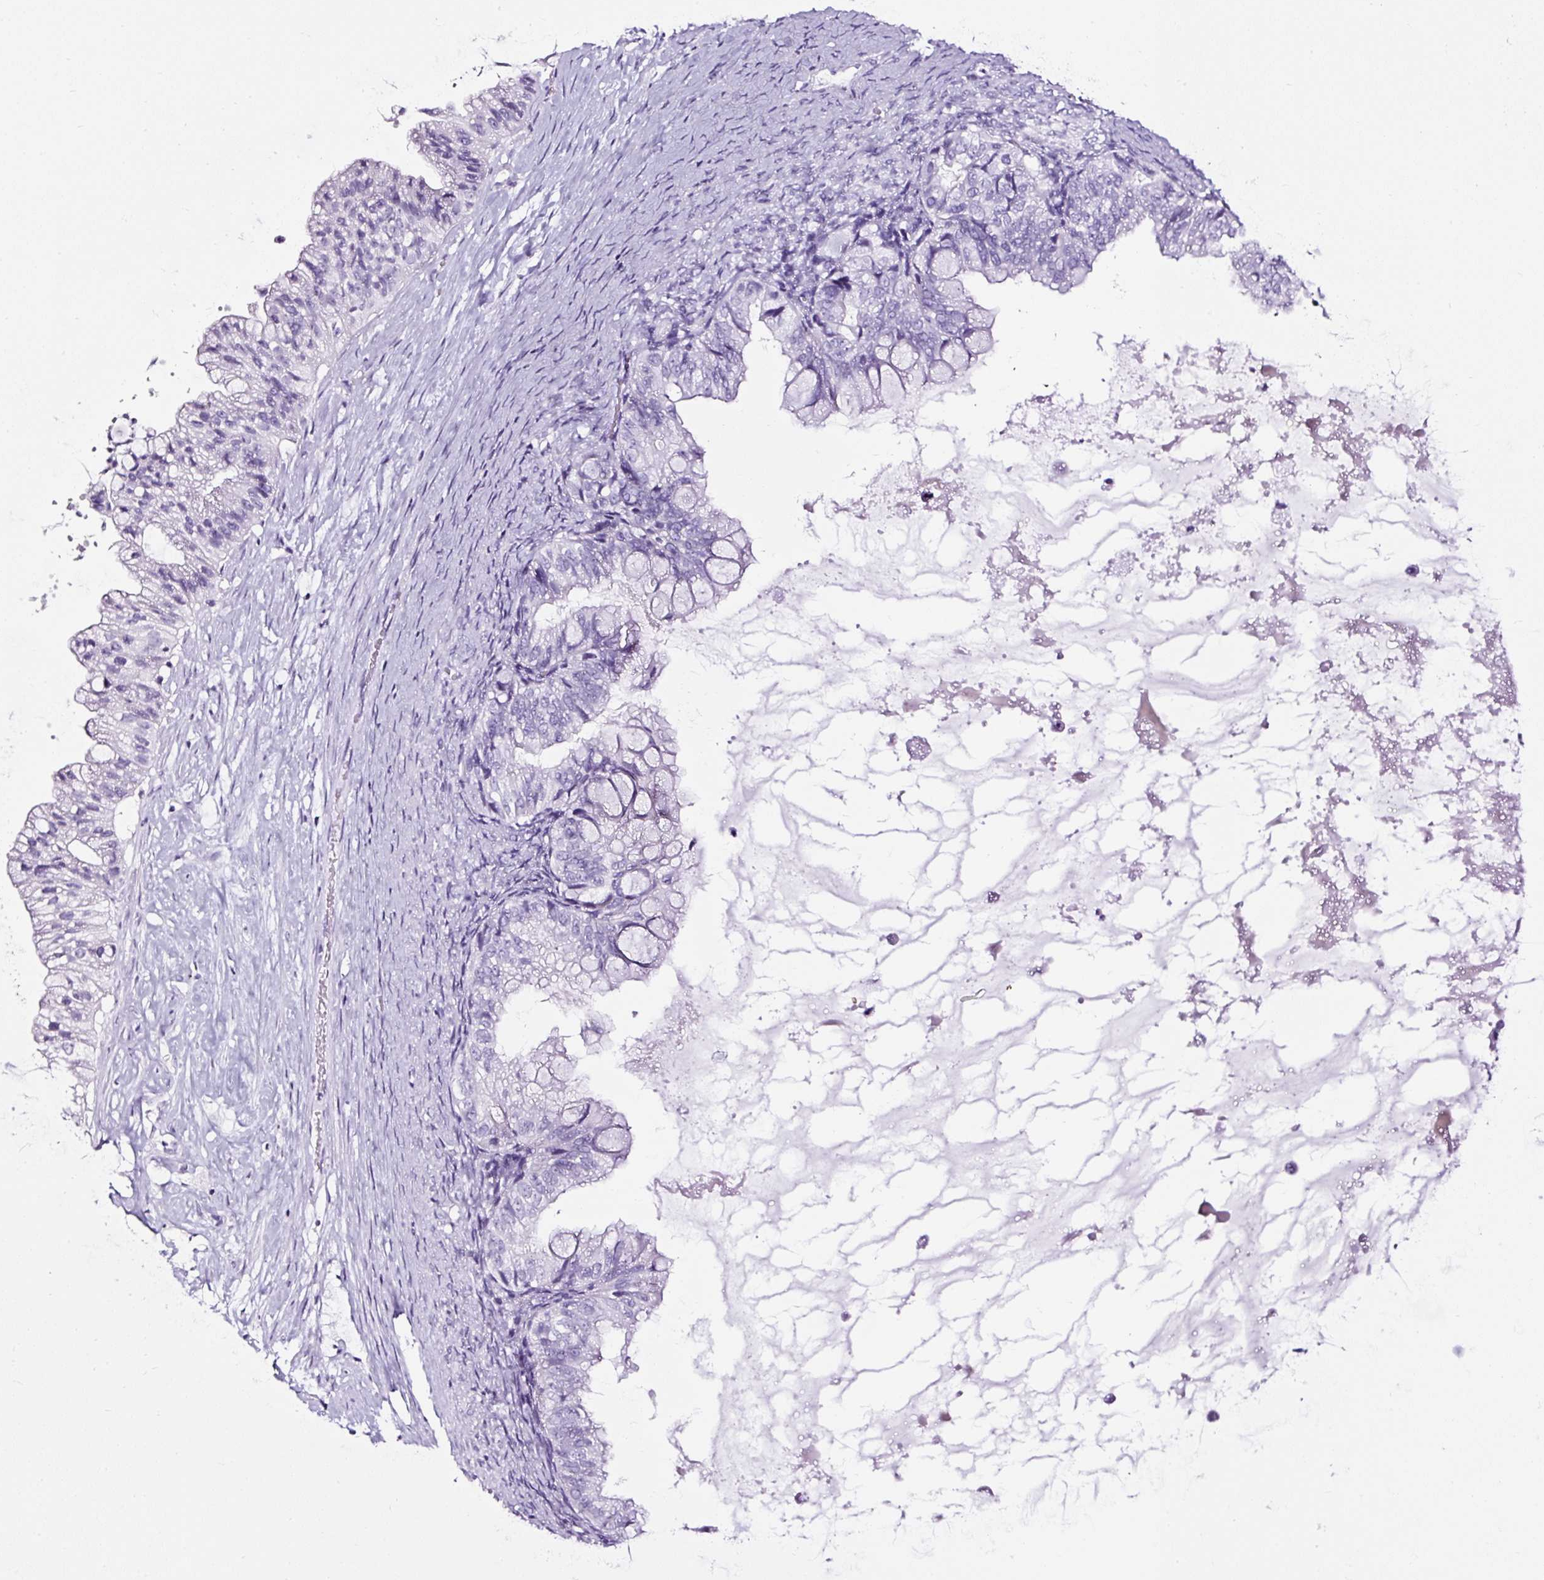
{"staining": {"intensity": "negative", "quantity": "none", "location": "none"}, "tissue": "ovarian cancer", "cell_type": "Tumor cells", "image_type": "cancer", "snomed": [{"axis": "morphology", "description": "Cystadenocarcinoma, mucinous, NOS"}, {"axis": "topography", "description": "Ovary"}], "caption": "Immunohistochemistry (IHC) micrograph of ovarian cancer stained for a protein (brown), which displays no positivity in tumor cells.", "gene": "NPHS2", "patient": {"sex": "female", "age": 80}}